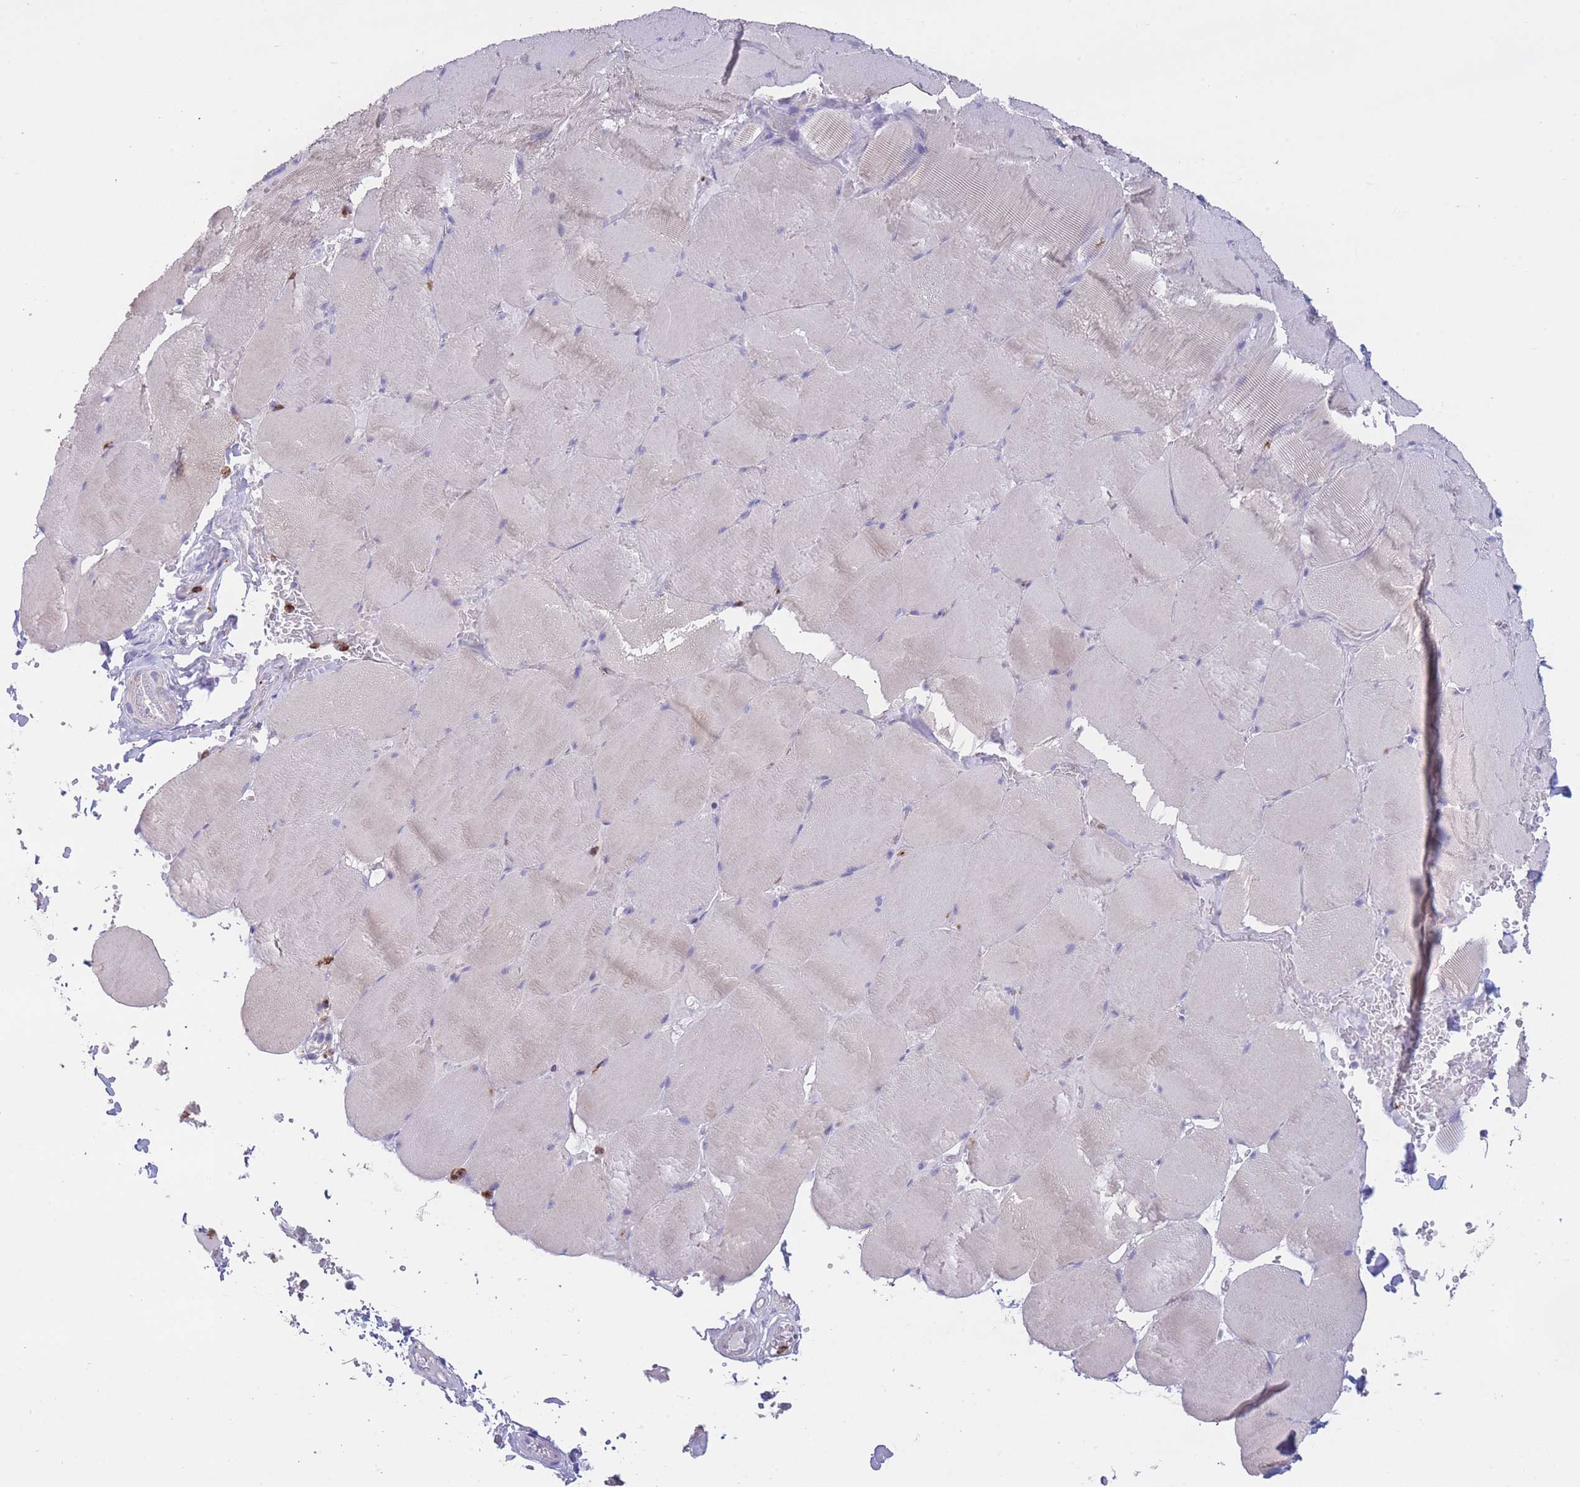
{"staining": {"intensity": "negative", "quantity": "none", "location": "none"}, "tissue": "skeletal muscle", "cell_type": "Myocytes", "image_type": "normal", "snomed": [{"axis": "morphology", "description": "Normal tissue, NOS"}, {"axis": "topography", "description": "Skeletal muscle"}, {"axis": "topography", "description": "Head-Neck"}], "caption": "This is an immunohistochemistry image of normal human skeletal muscle. There is no positivity in myocytes.", "gene": "CENPM", "patient": {"sex": "male", "age": 66}}